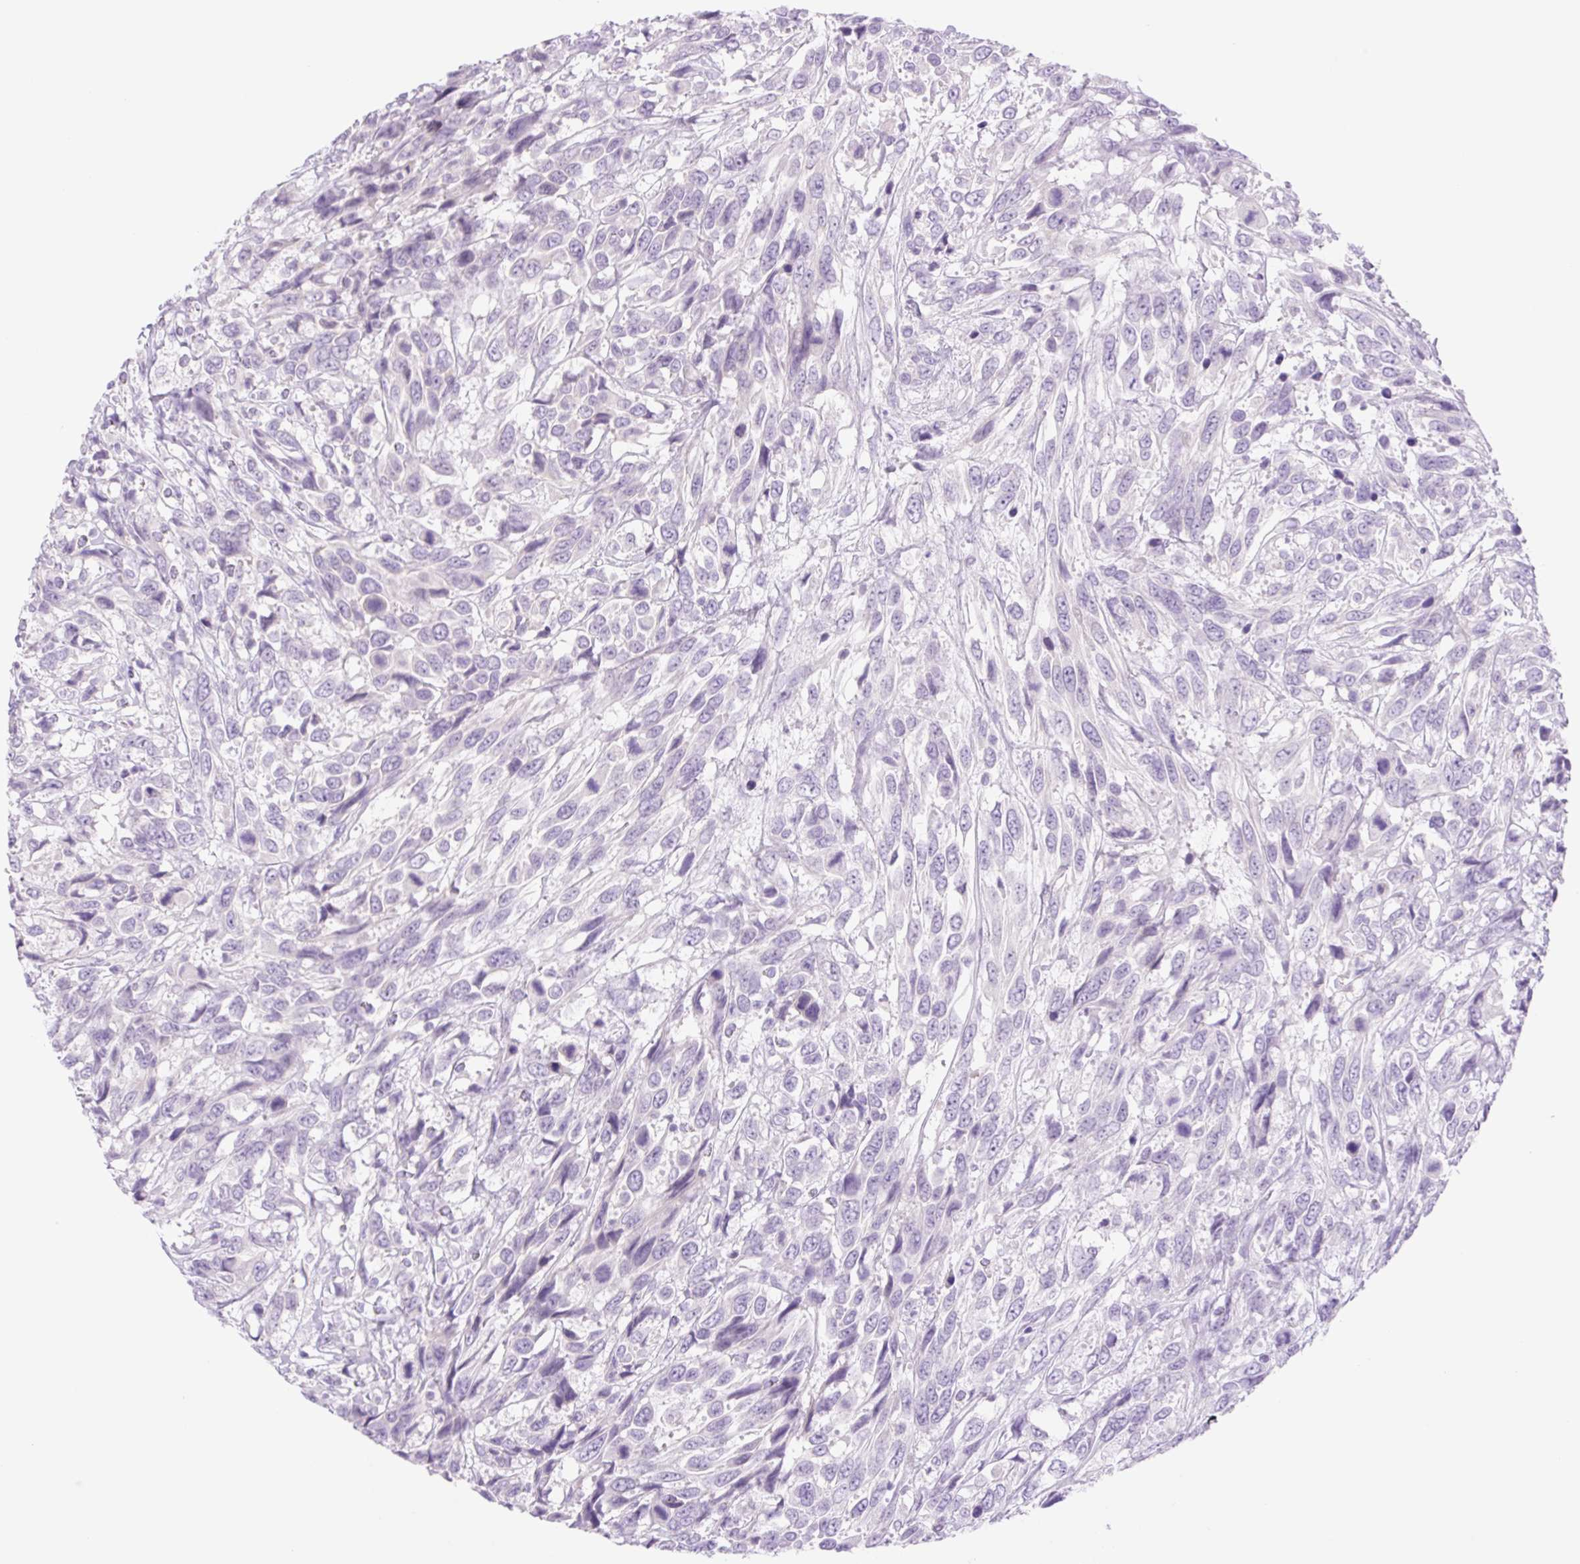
{"staining": {"intensity": "negative", "quantity": "none", "location": "none"}, "tissue": "urothelial cancer", "cell_type": "Tumor cells", "image_type": "cancer", "snomed": [{"axis": "morphology", "description": "Urothelial carcinoma, High grade"}, {"axis": "topography", "description": "Urinary bladder"}], "caption": "Tumor cells show no significant positivity in high-grade urothelial carcinoma.", "gene": "TBX15", "patient": {"sex": "female", "age": 70}}